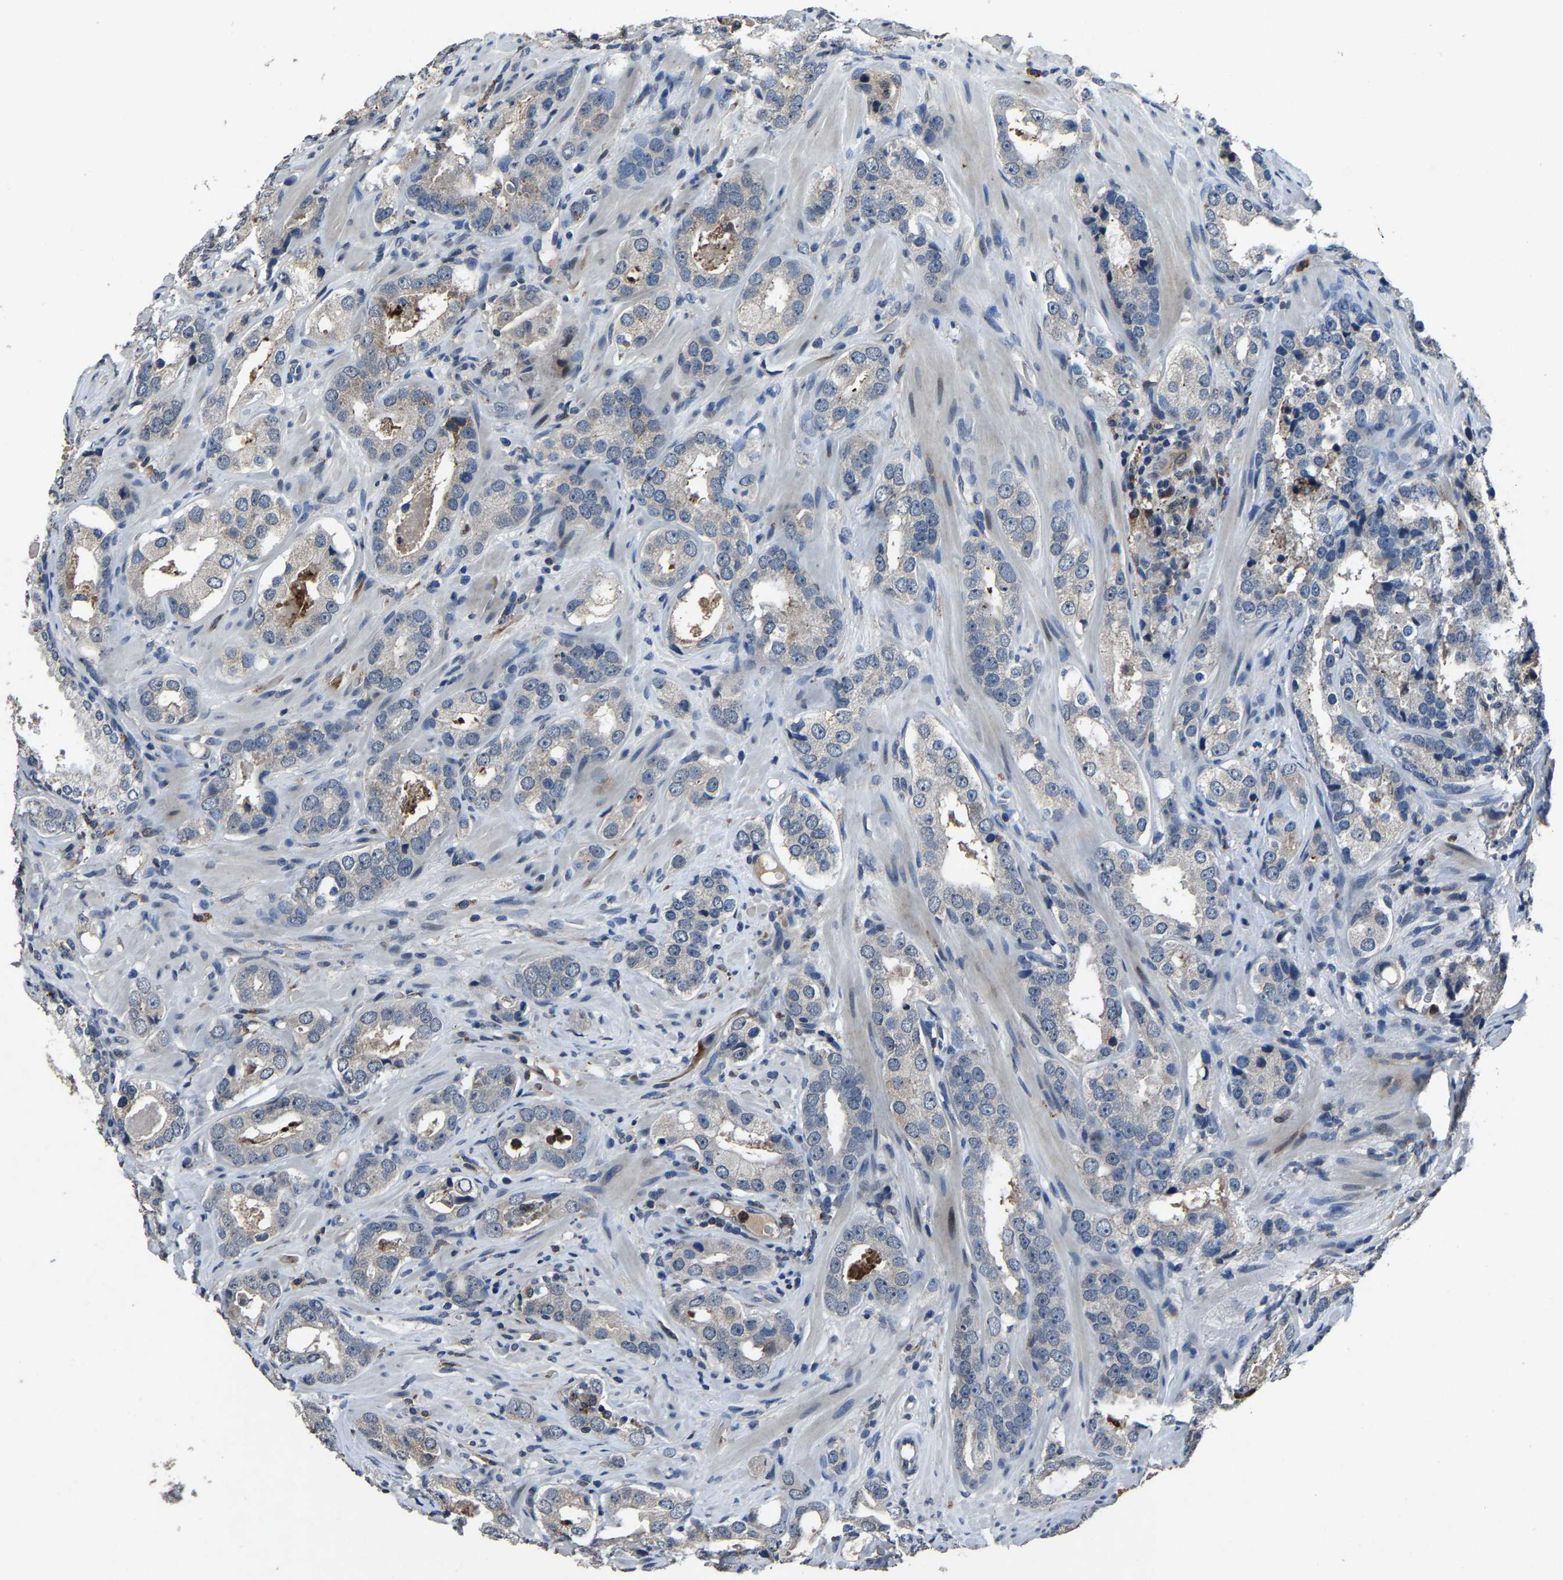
{"staining": {"intensity": "negative", "quantity": "none", "location": "none"}, "tissue": "prostate cancer", "cell_type": "Tumor cells", "image_type": "cancer", "snomed": [{"axis": "morphology", "description": "Adenocarcinoma, High grade"}, {"axis": "topography", "description": "Prostate"}], "caption": "Tumor cells are negative for protein expression in human adenocarcinoma (high-grade) (prostate).", "gene": "PCNX2", "patient": {"sex": "male", "age": 63}}